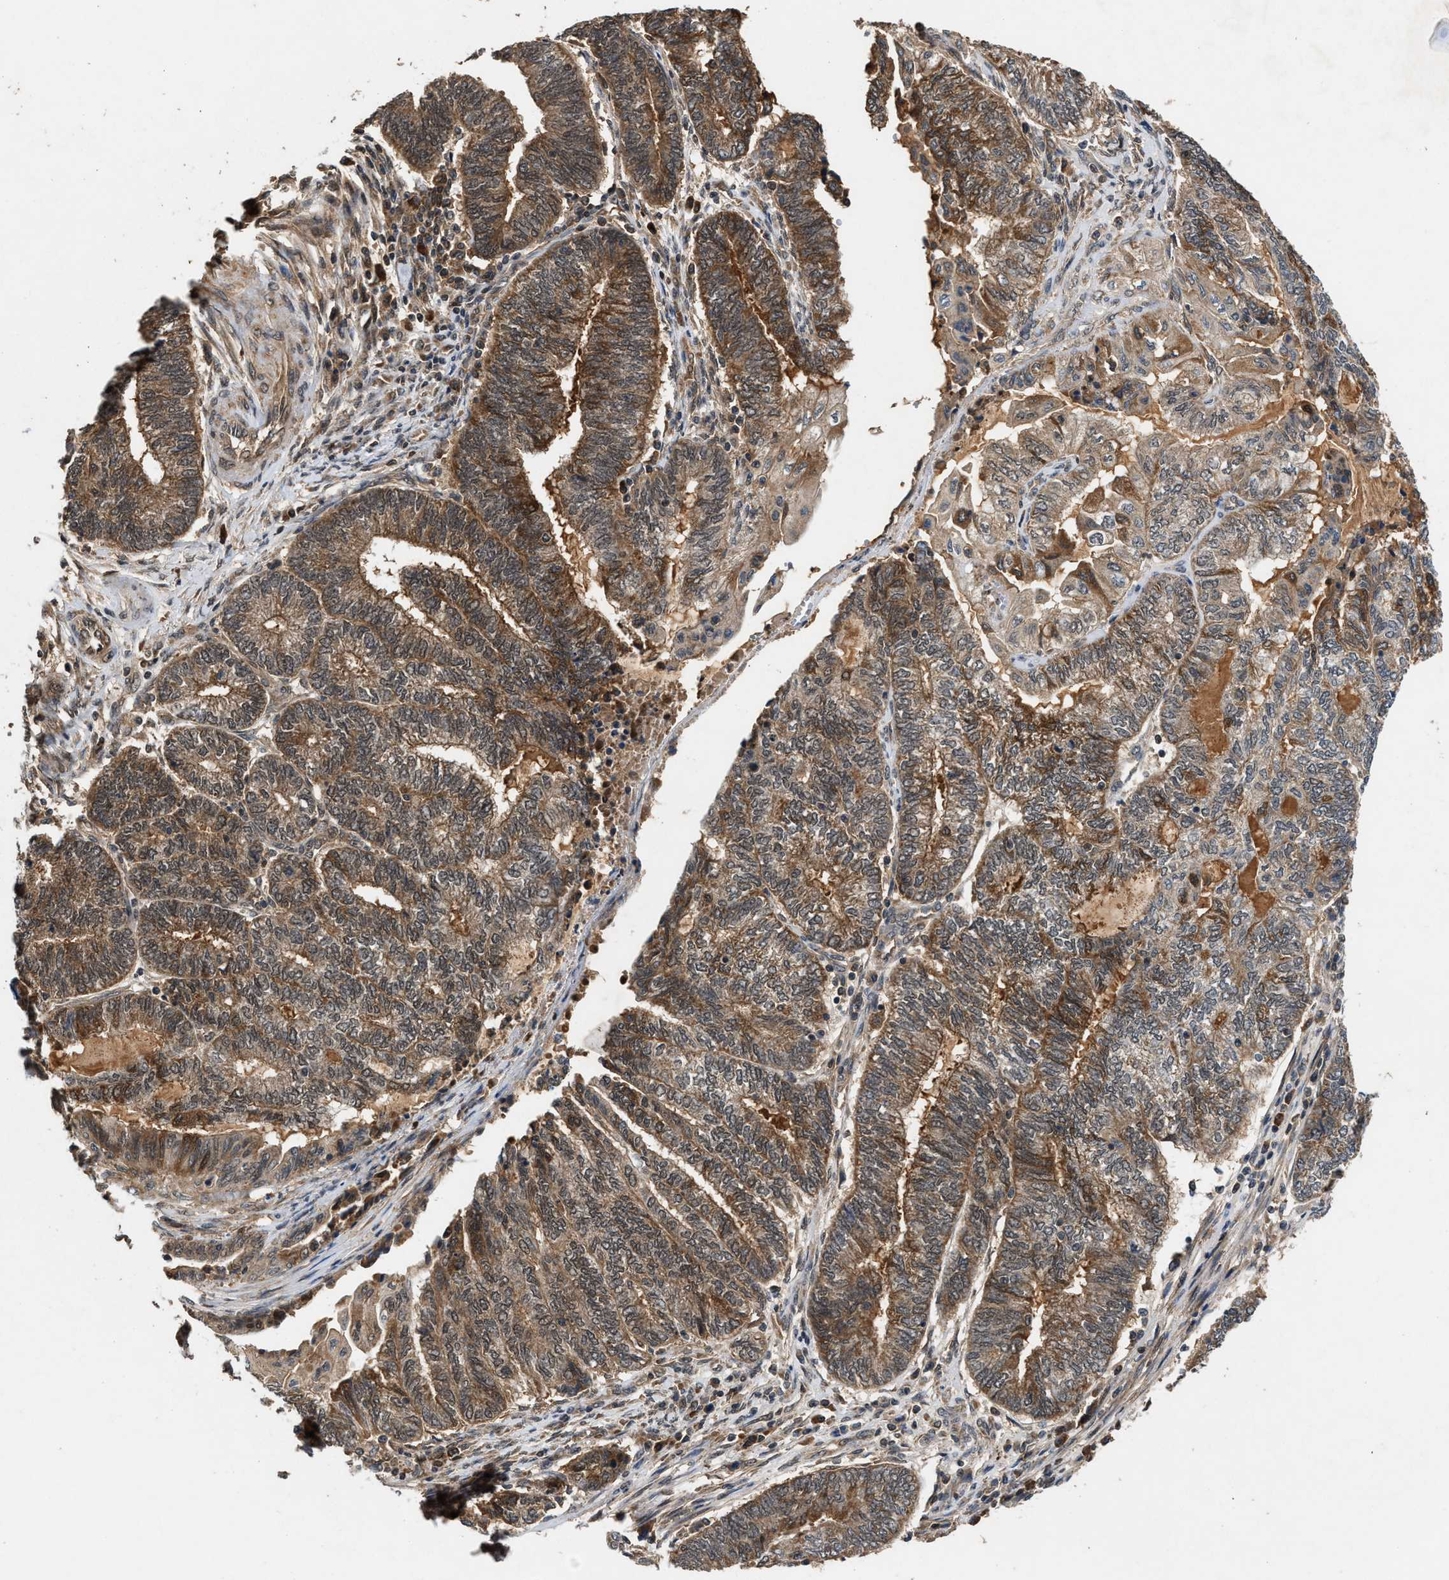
{"staining": {"intensity": "moderate", "quantity": ">75%", "location": "cytoplasmic/membranous"}, "tissue": "endometrial cancer", "cell_type": "Tumor cells", "image_type": "cancer", "snomed": [{"axis": "morphology", "description": "Adenocarcinoma, NOS"}, {"axis": "topography", "description": "Uterus"}, {"axis": "topography", "description": "Endometrium"}], "caption": "The immunohistochemical stain labels moderate cytoplasmic/membranous positivity in tumor cells of endometrial cancer (adenocarcinoma) tissue.", "gene": "RUSC2", "patient": {"sex": "female", "age": 70}}